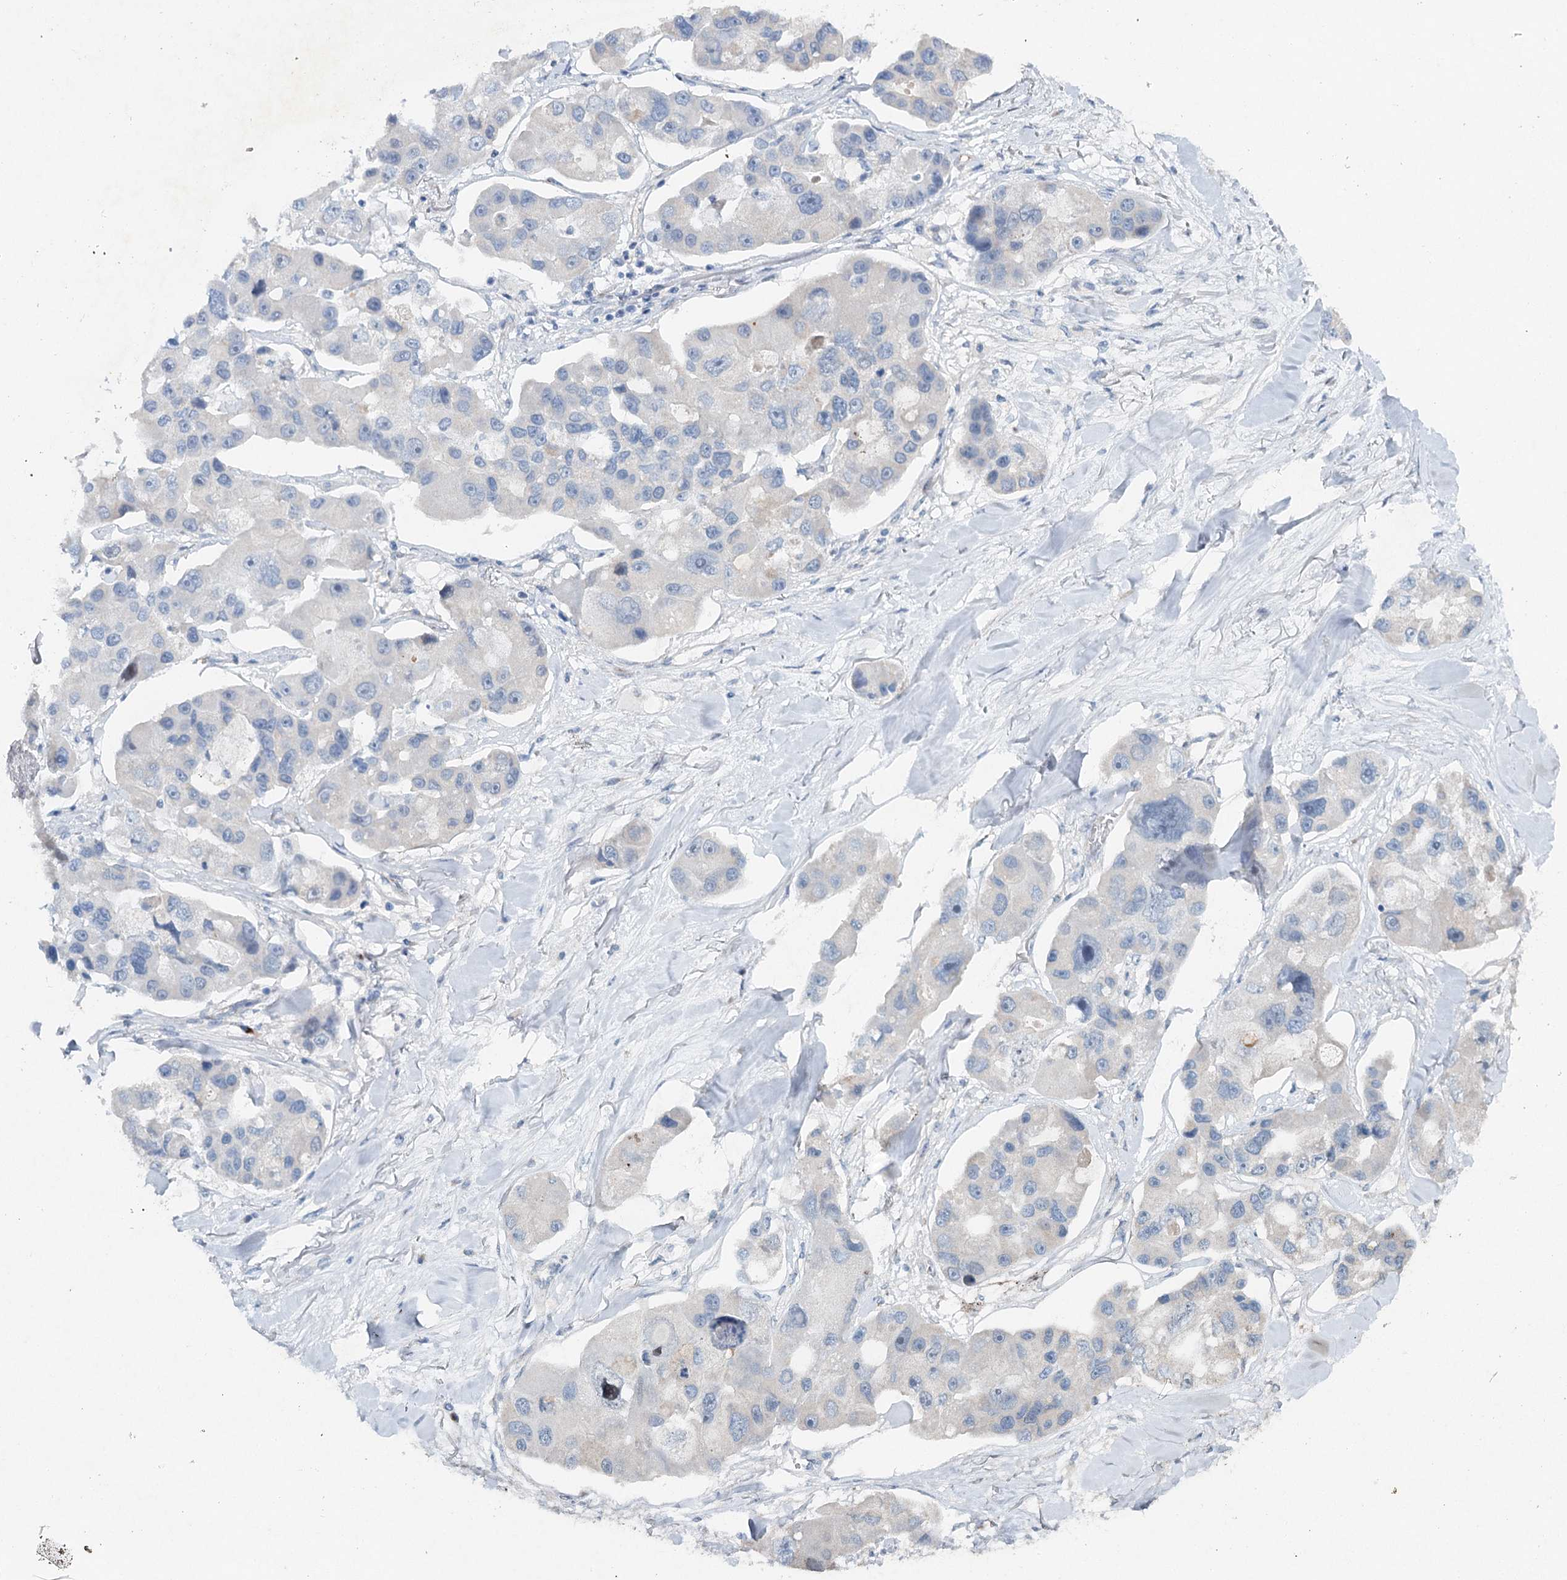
{"staining": {"intensity": "negative", "quantity": "none", "location": "none"}, "tissue": "lung cancer", "cell_type": "Tumor cells", "image_type": "cancer", "snomed": [{"axis": "morphology", "description": "Adenocarcinoma, NOS"}, {"axis": "topography", "description": "Lung"}], "caption": "A photomicrograph of adenocarcinoma (lung) stained for a protein displays no brown staining in tumor cells. Nuclei are stained in blue.", "gene": "RFX6", "patient": {"sex": "female", "age": 54}}